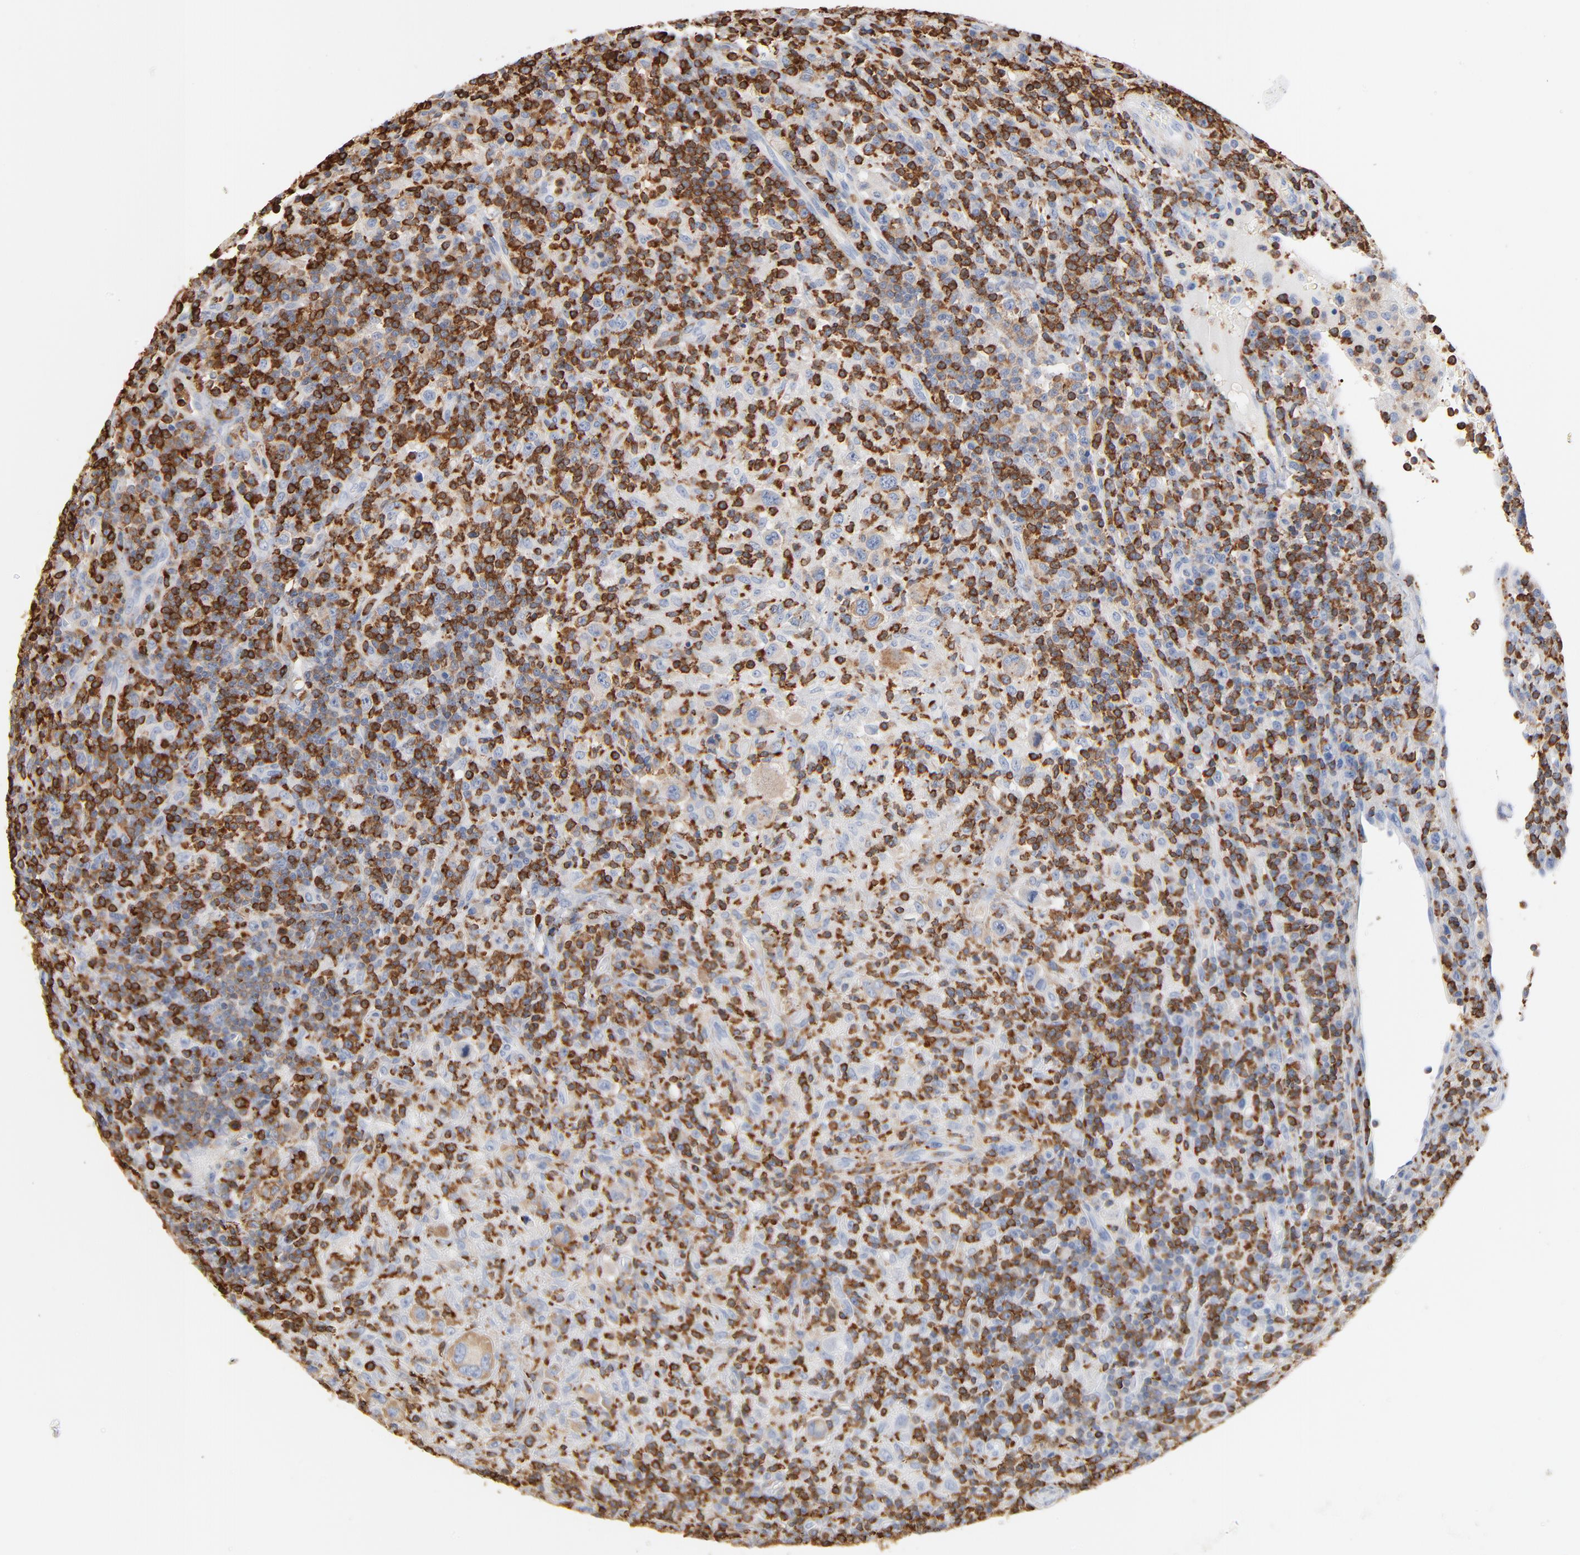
{"staining": {"intensity": "weak", "quantity": "25%-75%", "location": "cytoplasmic/membranous"}, "tissue": "lymphoma", "cell_type": "Tumor cells", "image_type": "cancer", "snomed": [{"axis": "morphology", "description": "Hodgkin's disease, NOS"}, {"axis": "topography", "description": "Lymph node"}], "caption": "Tumor cells reveal low levels of weak cytoplasmic/membranous expression in about 25%-75% of cells in human Hodgkin's disease. (brown staining indicates protein expression, while blue staining denotes nuclei).", "gene": "SH3KBP1", "patient": {"sex": "male", "age": 65}}